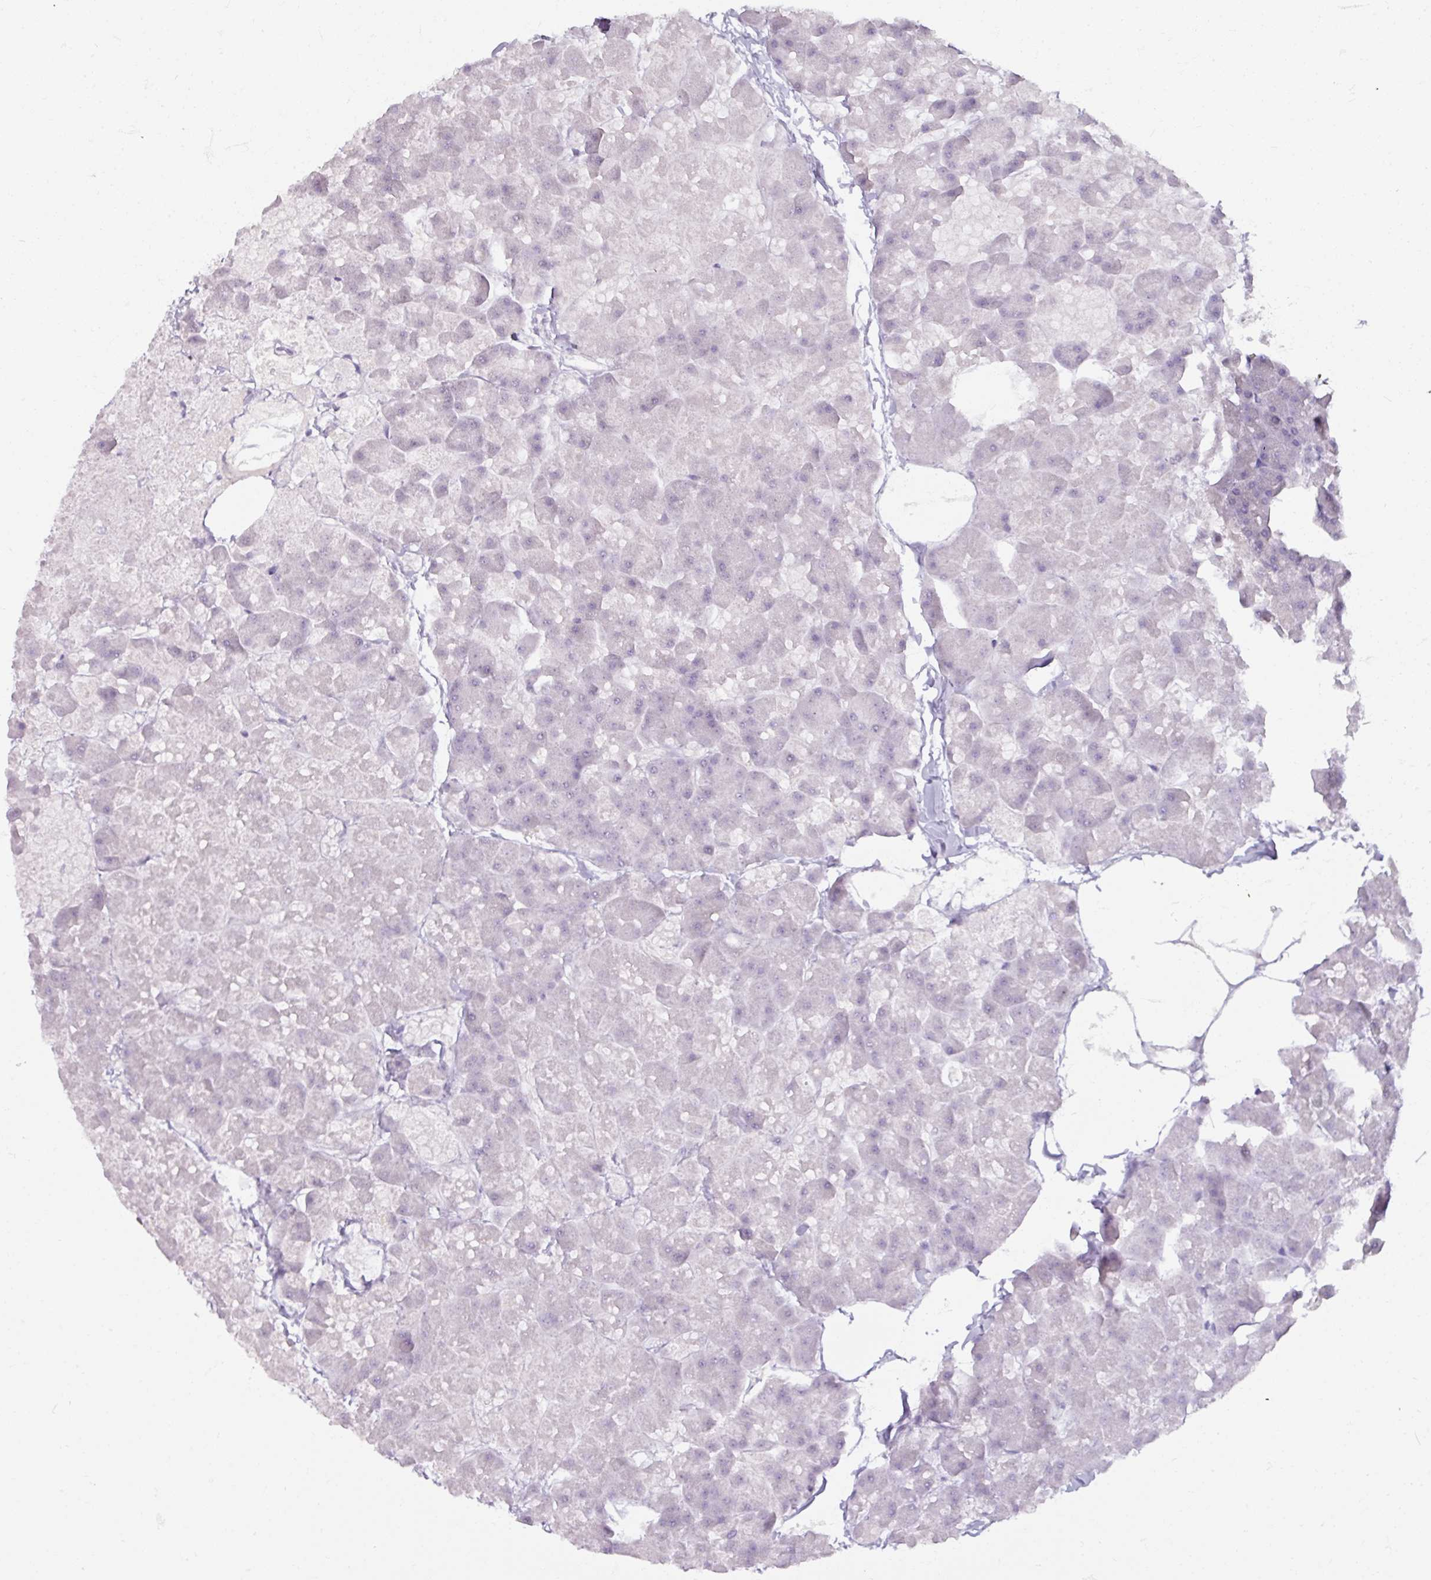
{"staining": {"intensity": "negative", "quantity": "none", "location": "none"}, "tissue": "pancreas", "cell_type": "Exocrine glandular cells", "image_type": "normal", "snomed": [{"axis": "morphology", "description": "Normal tissue, NOS"}, {"axis": "topography", "description": "Pancreas"}], "caption": "Human pancreas stained for a protein using immunohistochemistry exhibits no positivity in exocrine glandular cells.", "gene": "ARG1", "patient": {"sex": "male", "age": 35}}